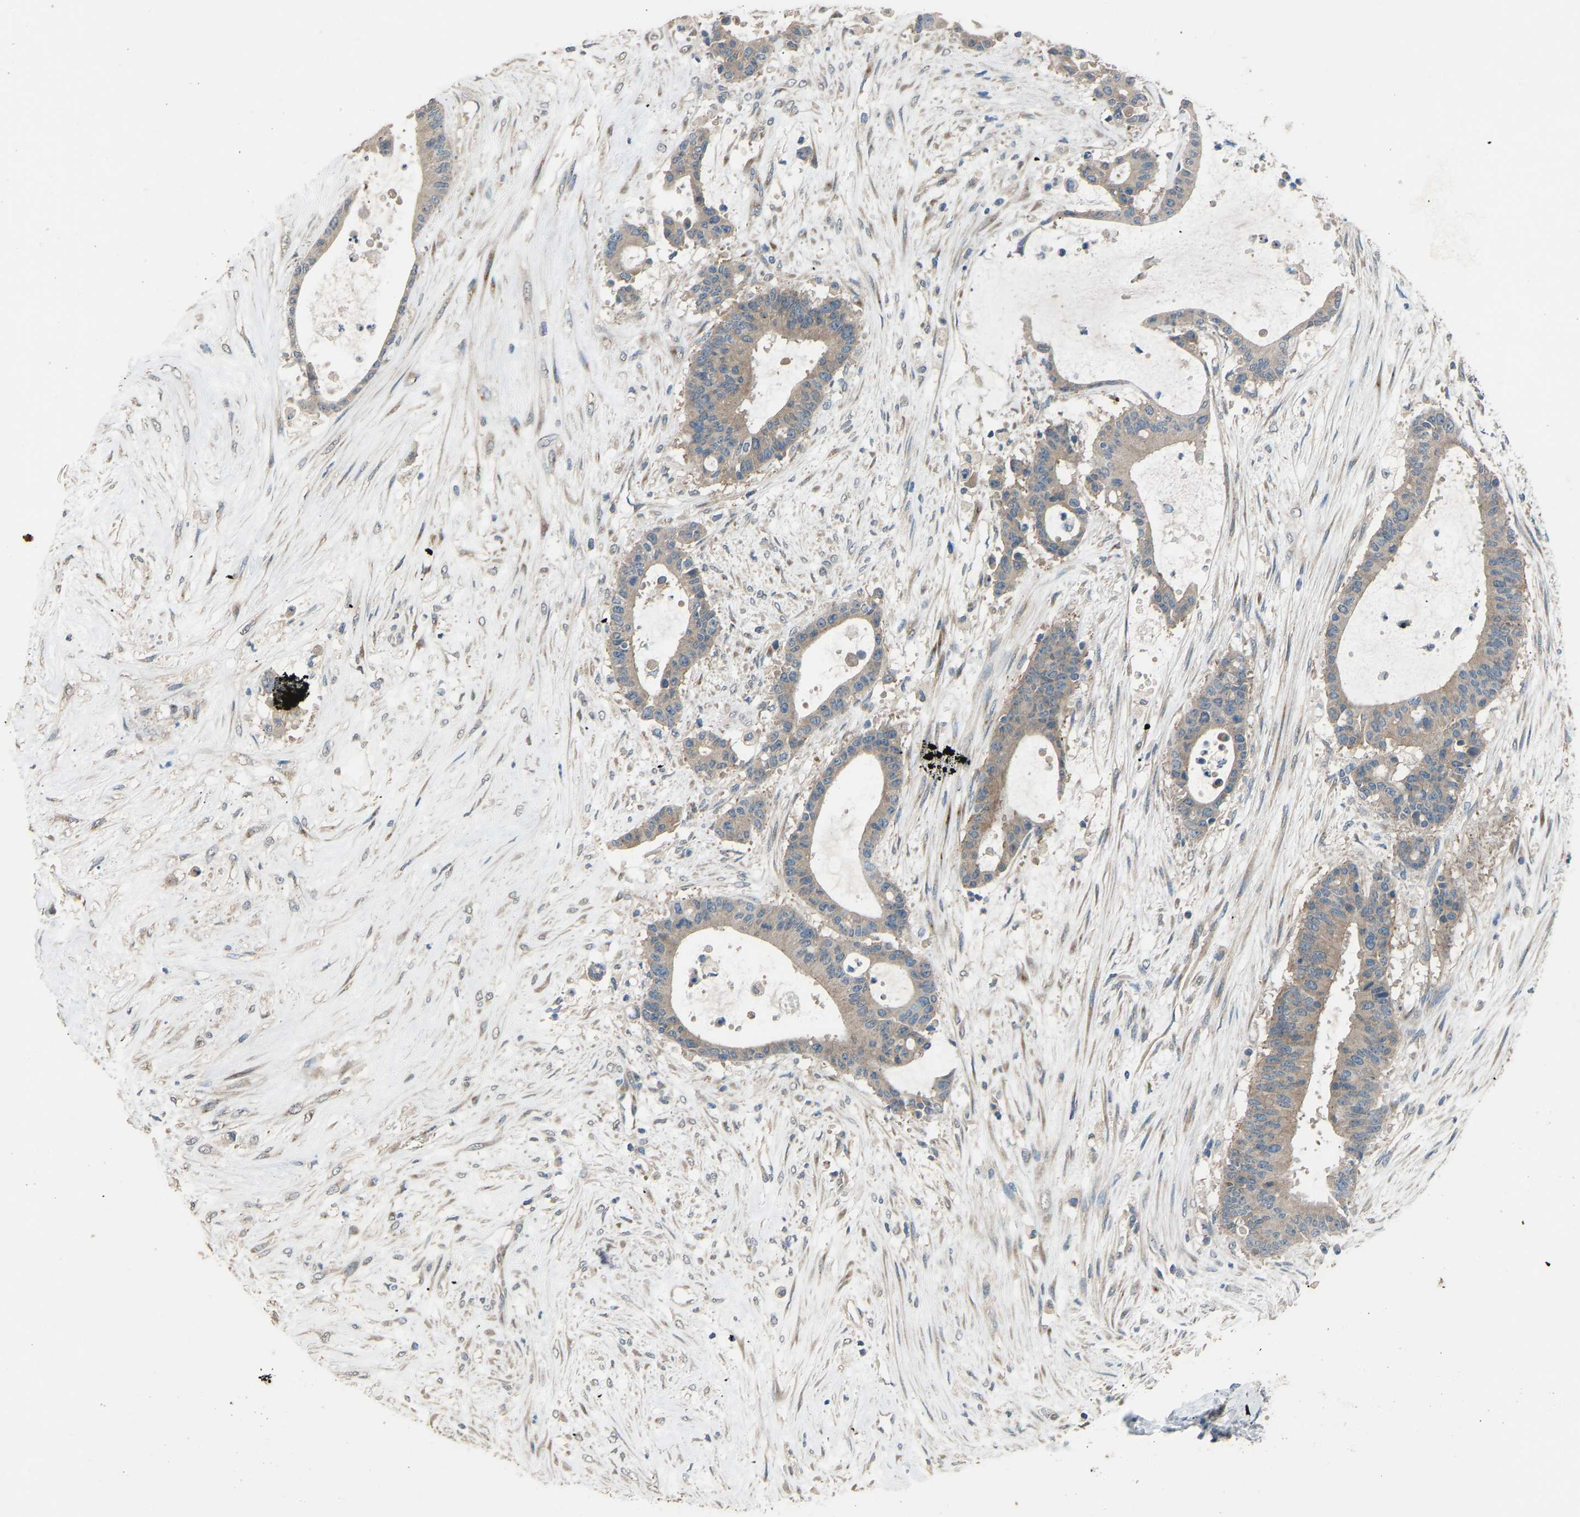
{"staining": {"intensity": "weak", "quantity": ">75%", "location": "cytoplasmic/membranous"}, "tissue": "liver cancer", "cell_type": "Tumor cells", "image_type": "cancer", "snomed": [{"axis": "morphology", "description": "Cholangiocarcinoma"}, {"axis": "topography", "description": "Liver"}], "caption": "Protein expression analysis of human liver cholangiocarcinoma reveals weak cytoplasmic/membranous positivity in approximately >75% of tumor cells.", "gene": "SLC43A1", "patient": {"sex": "female", "age": 73}}